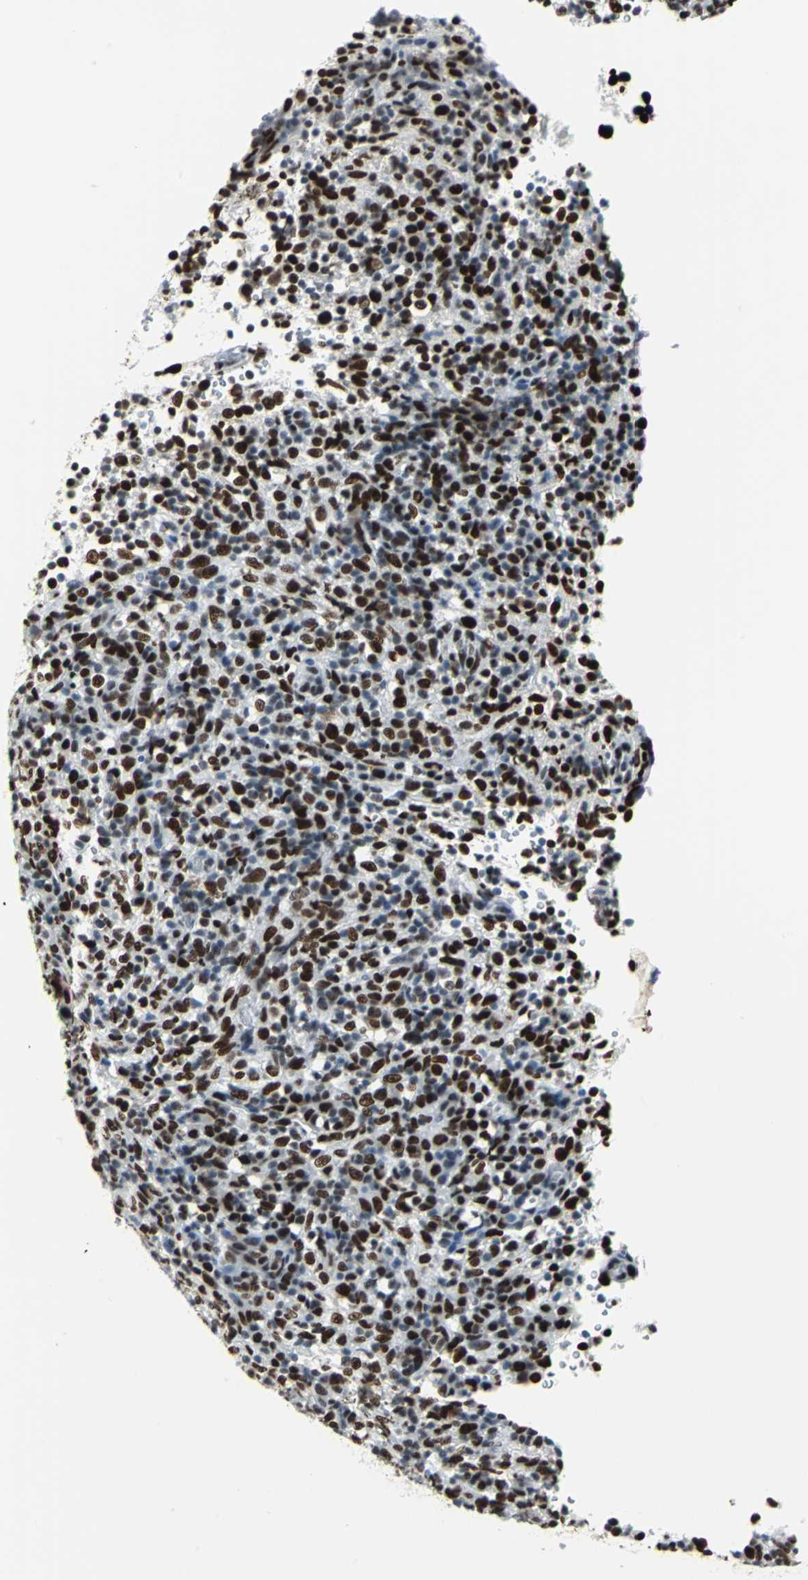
{"staining": {"intensity": "strong", "quantity": ">75%", "location": "nuclear"}, "tissue": "lymphoma", "cell_type": "Tumor cells", "image_type": "cancer", "snomed": [{"axis": "morphology", "description": "Malignant lymphoma, non-Hodgkin's type, High grade"}, {"axis": "topography", "description": "Lymph node"}], "caption": "High-magnification brightfield microscopy of lymphoma stained with DAB (brown) and counterstained with hematoxylin (blue). tumor cells exhibit strong nuclear staining is identified in about>75% of cells.", "gene": "HDAC2", "patient": {"sex": "female", "age": 76}}